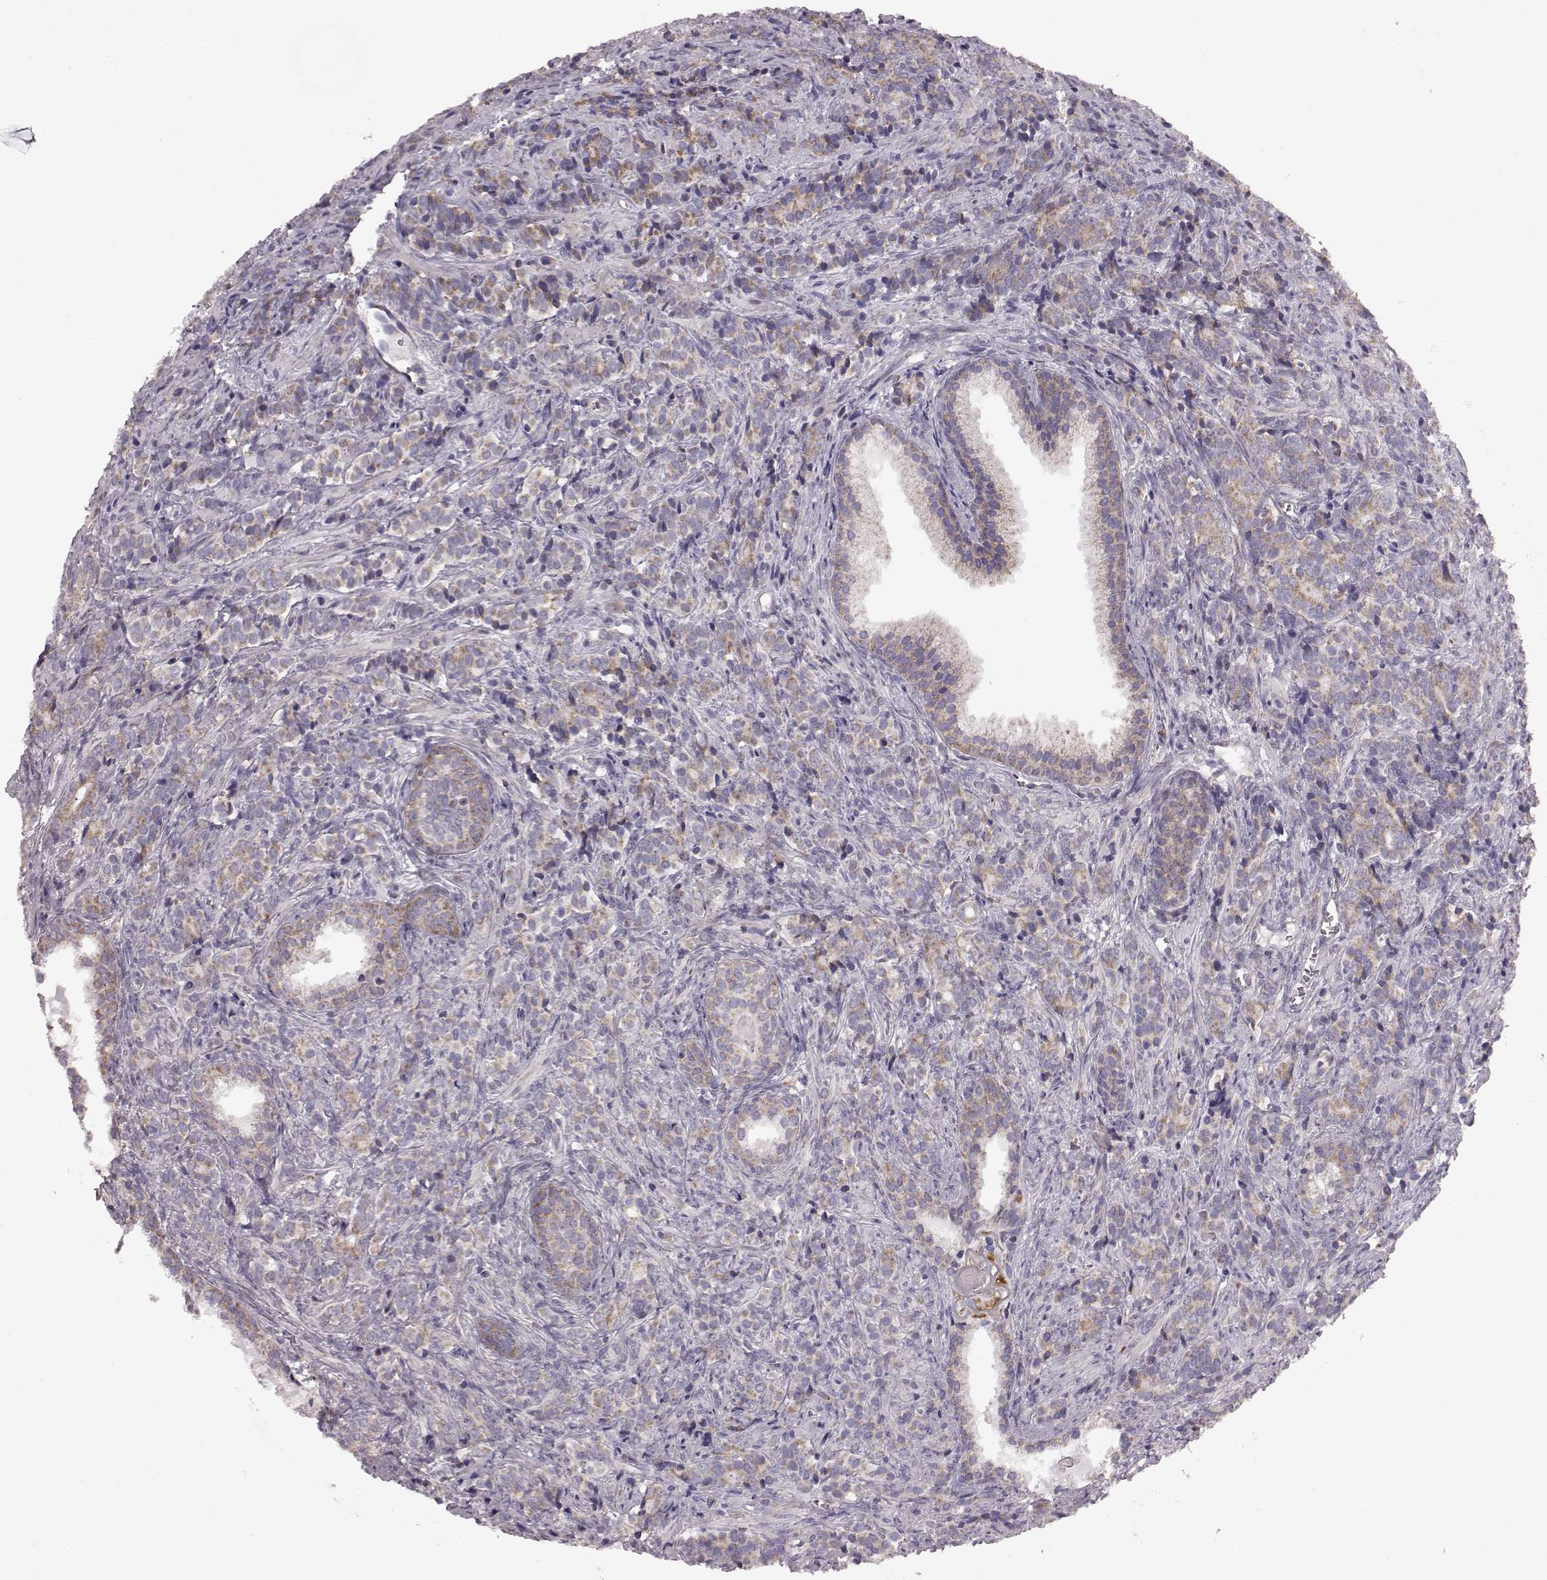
{"staining": {"intensity": "moderate", "quantity": ">75%", "location": "cytoplasmic/membranous"}, "tissue": "prostate cancer", "cell_type": "Tumor cells", "image_type": "cancer", "snomed": [{"axis": "morphology", "description": "Adenocarcinoma, High grade"}, {"axis": "topography", "description": "Prostate"}], "caption": "Moderate cytoplasmic/membranous expression for a protein is seen in approximately >75% of tumor cells of adenocarcinoma (high-grade) (prostate) using immunohistochemistry.", "gene": "FAM8A1", "patient": {"sex": "male", "age": 84}}